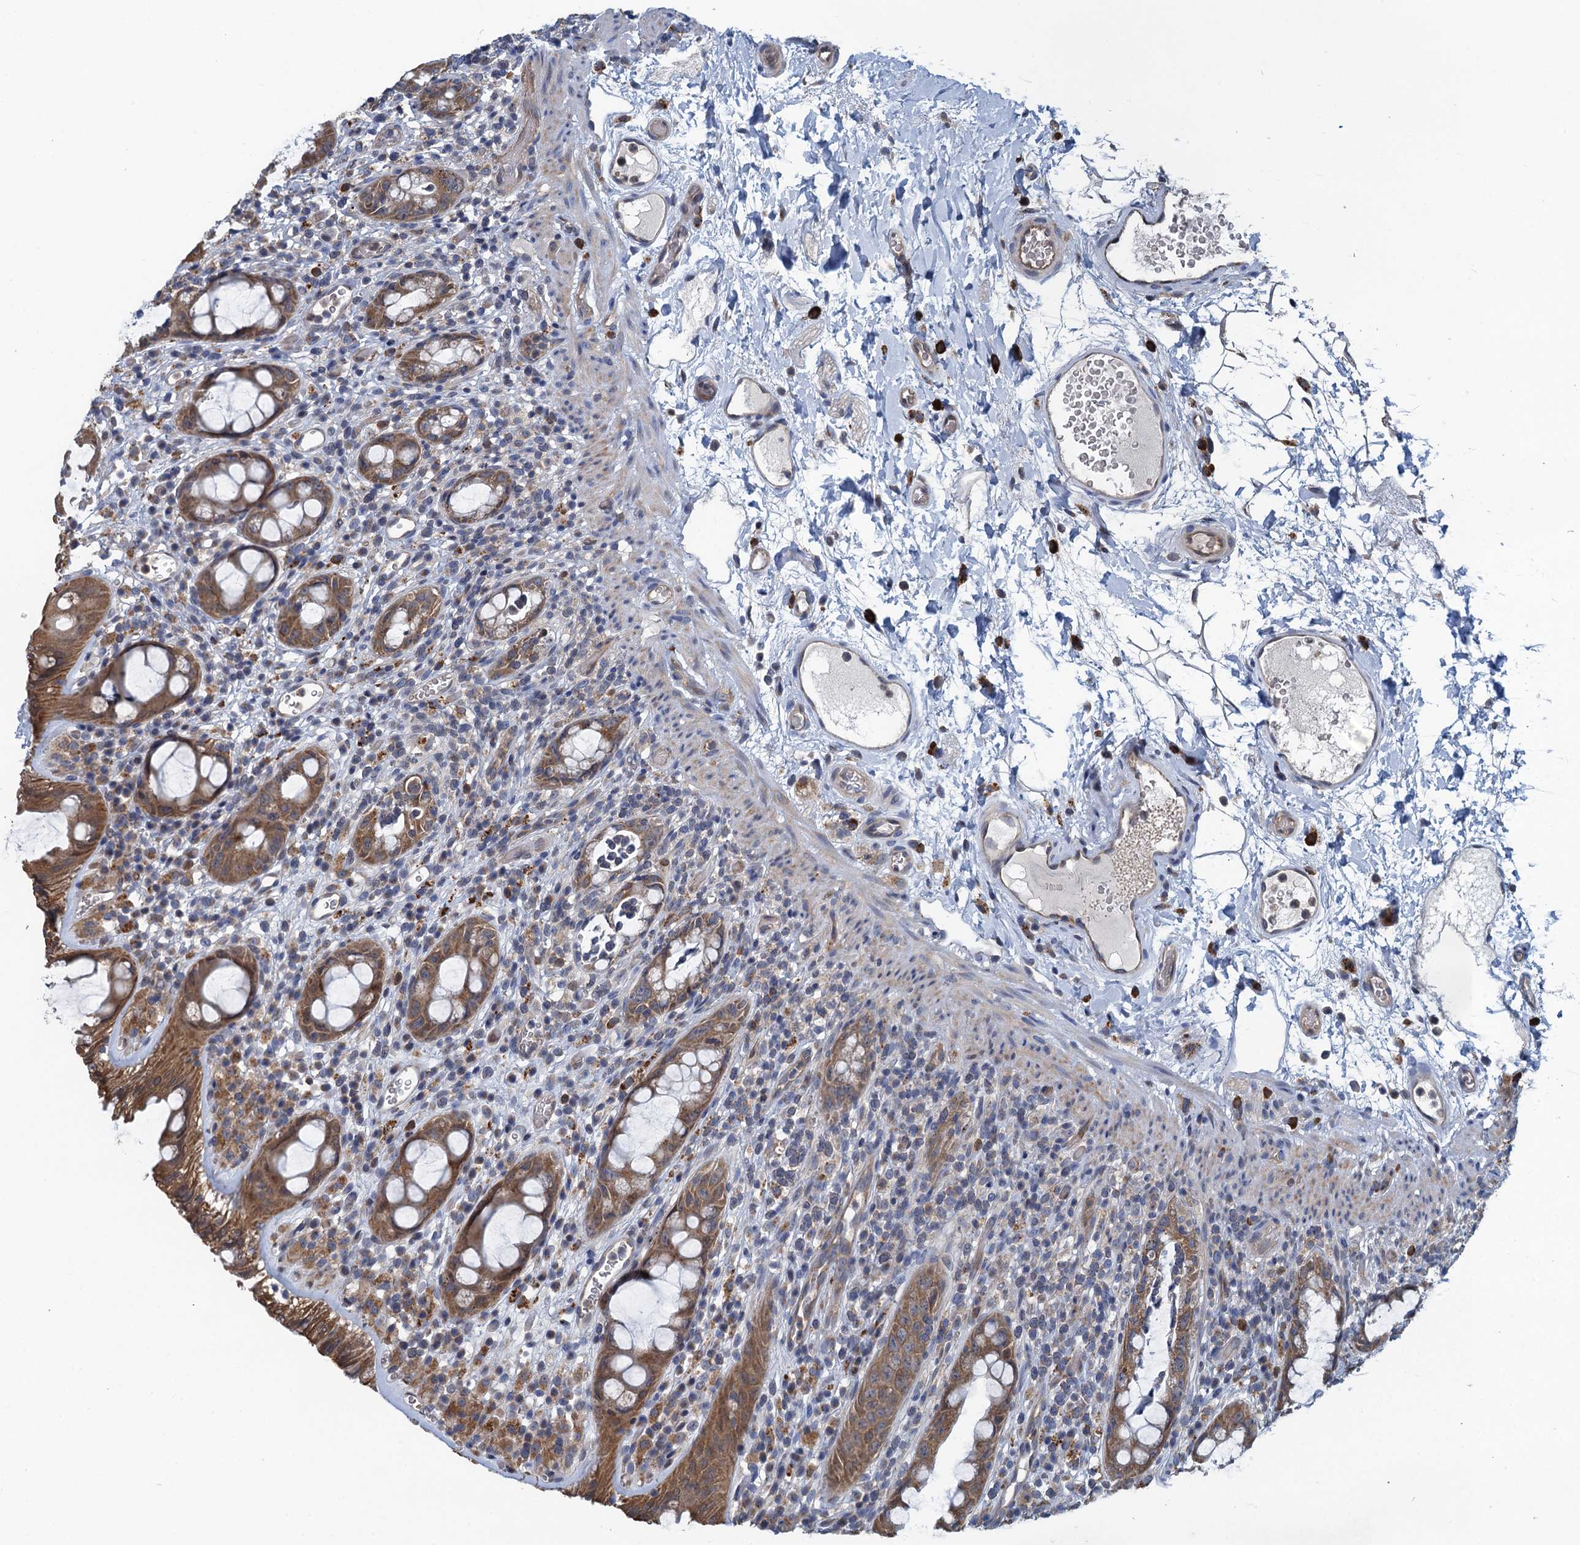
{"staining": {"intensity": "moderate", "quantity": ">75%", "location": "cytoplasmic/membranous"}, "tissue": "rectum", "cell_type": "Glandular cells", "image_type": "normal", "snomed": [{"axis": "morphology", "description": "Normal tissue, NOS"}, {"axis": "topography", "description": "Rectum"}], "caption": "High-power microscopy captured an immunohistochemistry (IHC) photomicrograph of normal rectum, revealing moderate cytoplasmic/membranous positivity in approximately >75% of glandular cells. (Brightfield microscopy of DAB IHC at high magnification).", "gene": "KBTBD8", "patient": {"sex": "female", "age": 57}}